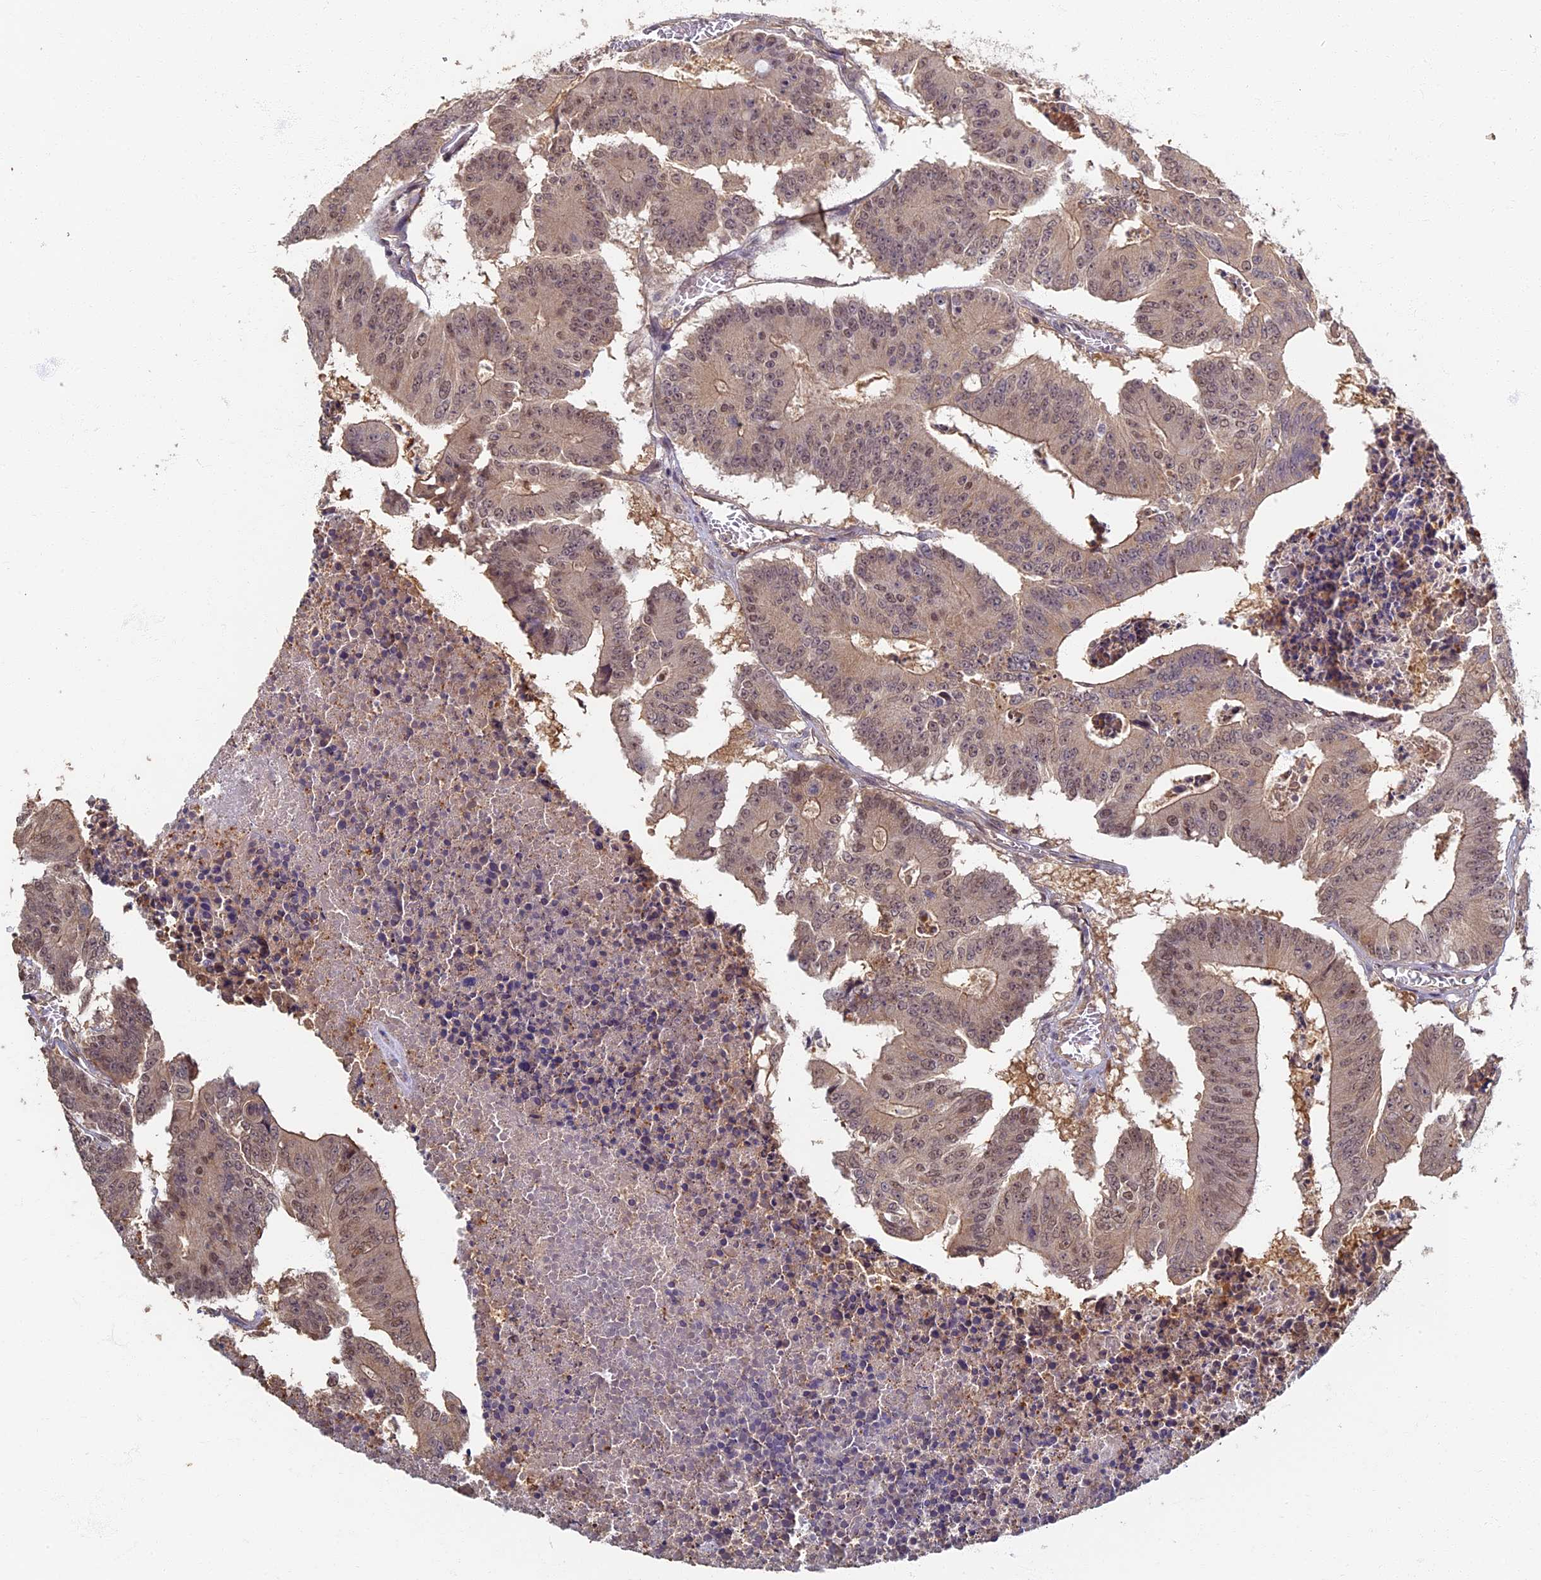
{"staining": {"intensity": "weak", "quantity": "25%-75%", "location": "nuclear"}, "tissue": "colorectal cancer", "cell_type": "Tumor cells", "image_type": "cancer", "snomed": [{"axis": "morphology", "description": "Adenocarcinoma, NOS"}, {"axis": "topography", "description": "Colon"}], "caption": "IHC image of neoplastic tissue: colorectal cancer stained using IHC reveals low levels of weak protein expression localized specifically in the nuclear of tumor cells, appearing as a nuclear brown color.", "gene": "RSPH3", "patient": {"sex": "male", "age": 87}}